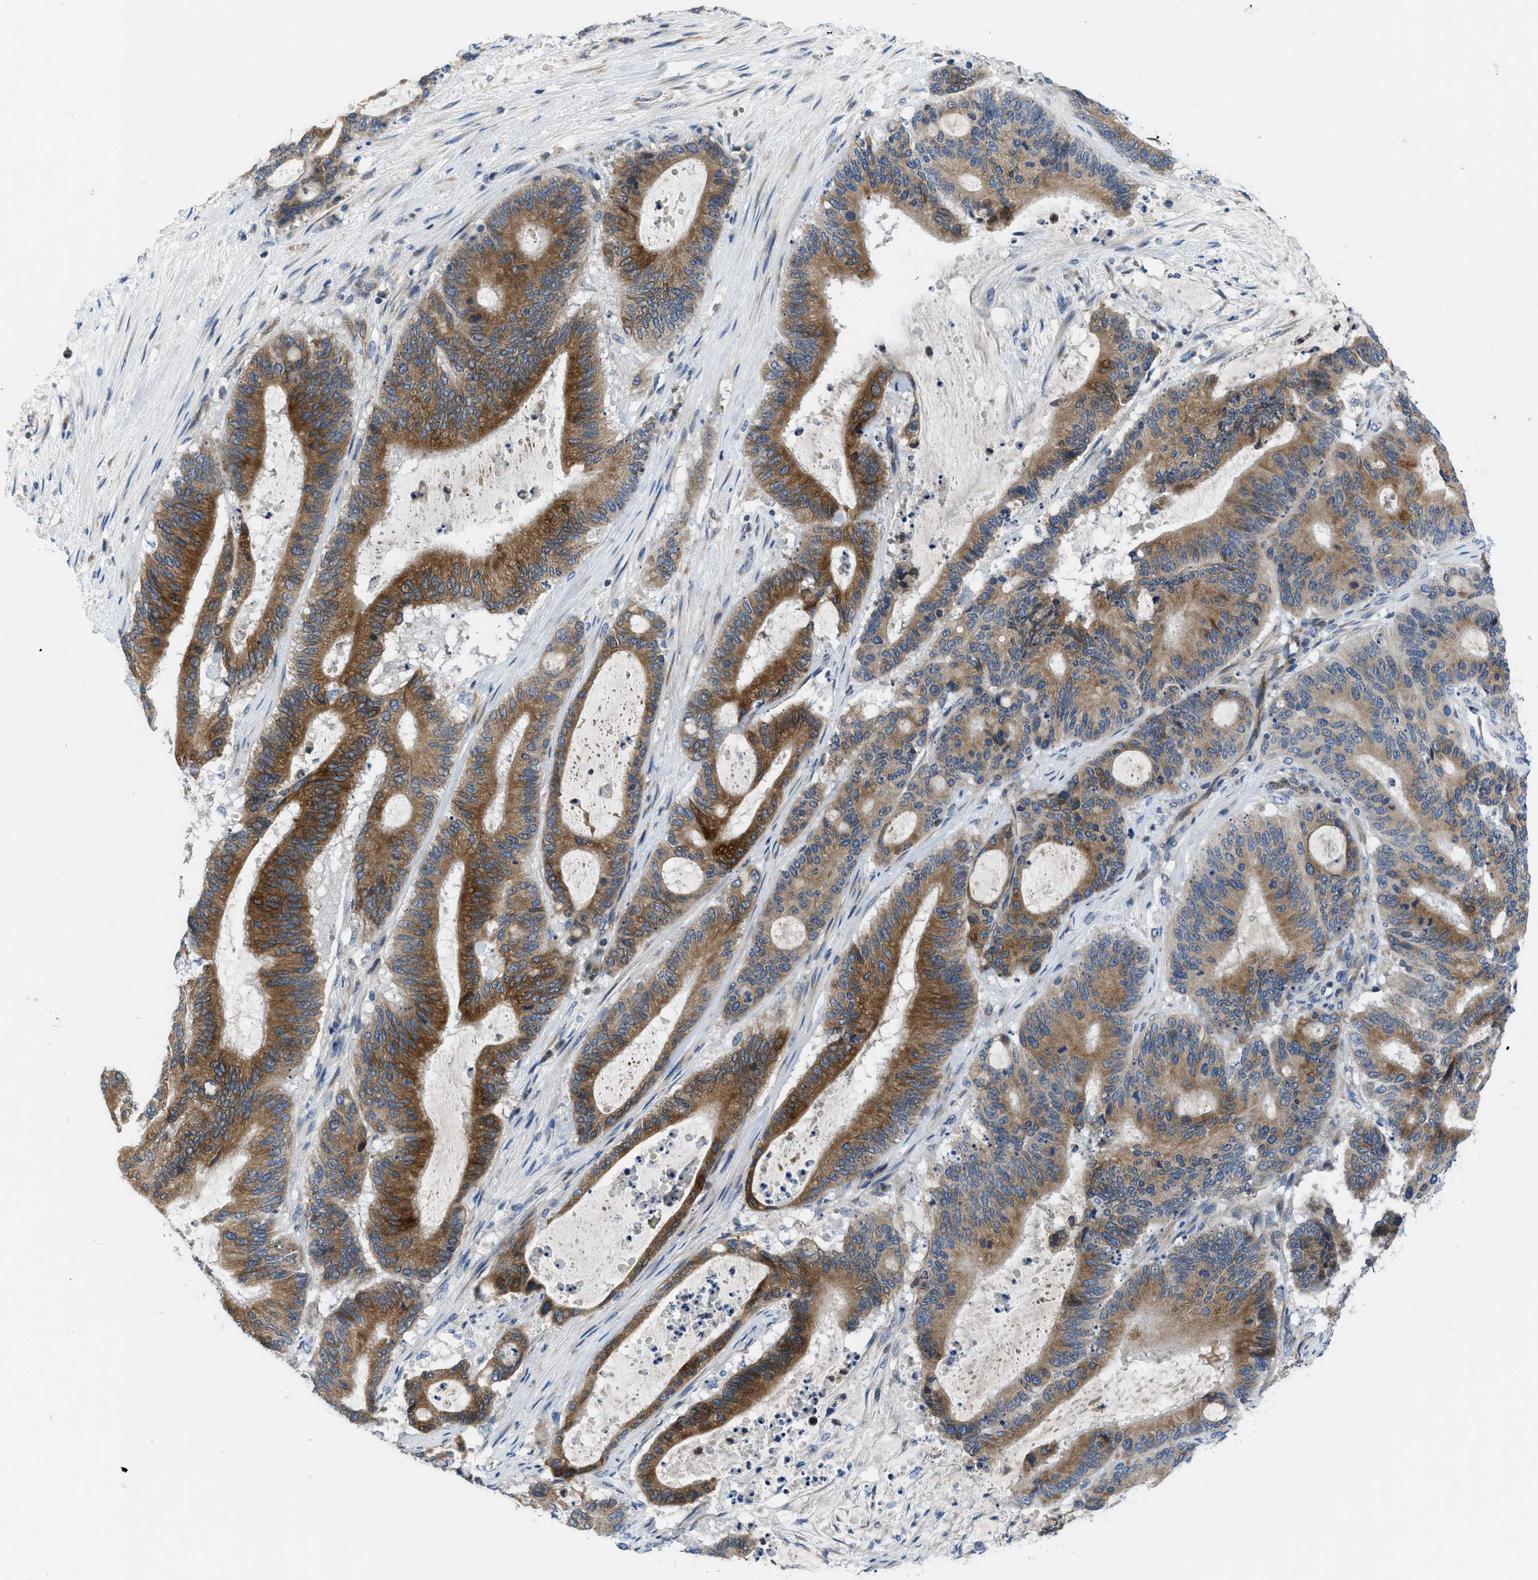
{"staining": {"intensity": "moderate", "quantity": ">75%", "location": "cytoplasmic/membranous"}, "tissue": "liver cancer", "cell_type": "Tumor cells", "image_type": "cancer", "snomed": [{"axis": "morphology", "description": "Cholangiocarcinoma"}, {"axis": "topography", "description": "Liver"}], "caption": "Immunohistochemistry histopathology image of neoplastic tissue: human liver cholangiocarcinoma stained using immunohistochemistry (IHC) shows medium levels of moderate protein expression localized specifically in the cytoplasmic/membranous of tumor cells, appearing as a cytoplasmic/membranous brown color.", "gene": "PGR", "patient": {"sex": "female", "age": 73}}